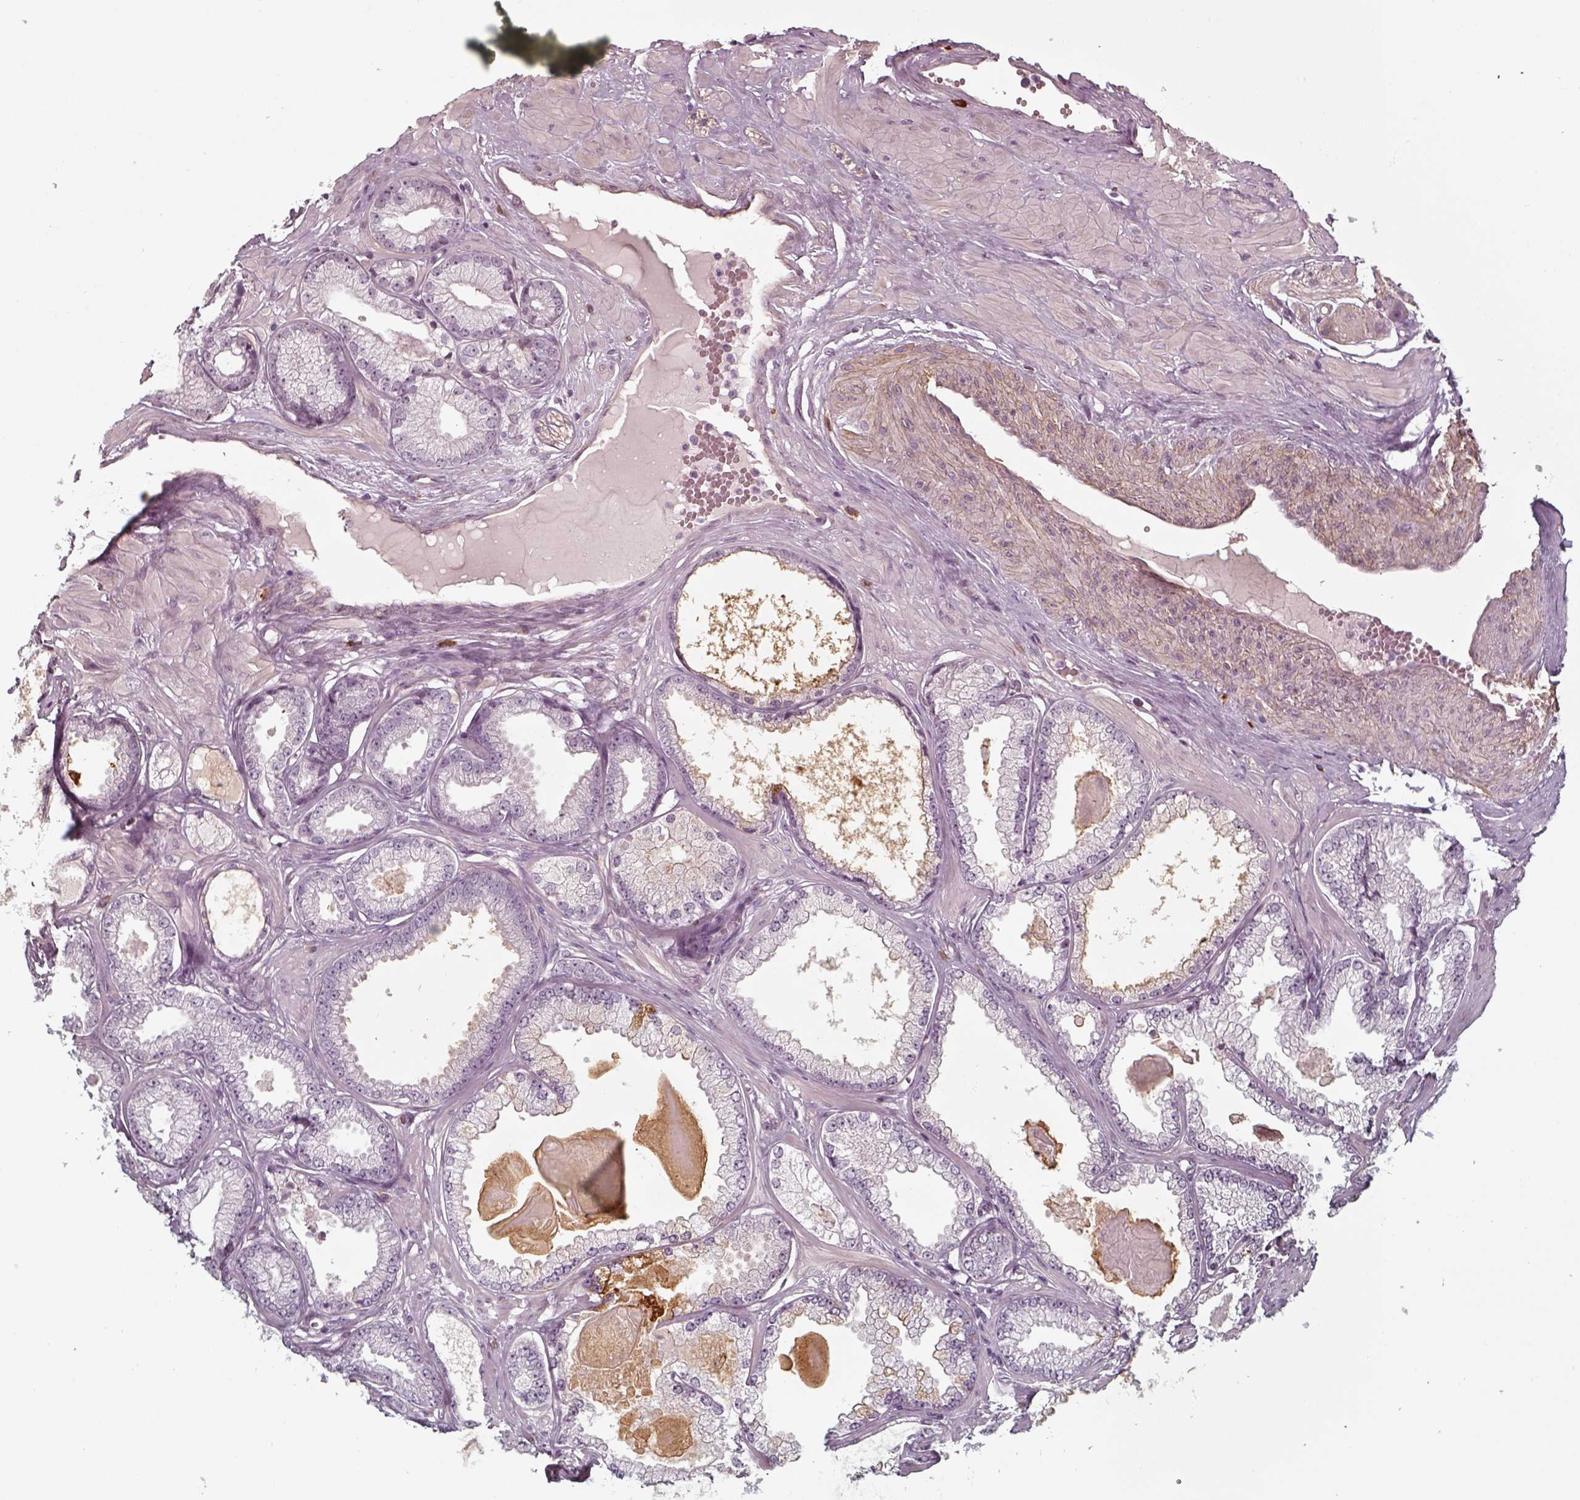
{"staining": {"intensity": "negative", "quantity": "none", "location": "none"}, "tissue": "prostate cancer", "cell_type": "Tumor cells", "image_type": "cancer", "snomed": [{"axis": "morphology", "description": "Adenocarcinoma, Low grade"}, {"axis": "topography", "description": "Prostate"}], "caption": "Immunohistochemistry of prostate low-grade adenocarcinoma demonstrates no staining in tumor cells. Nuclei are stained in blue.", "gene": "LAMB2", "patient": {"sex": "male", "age": 64}}